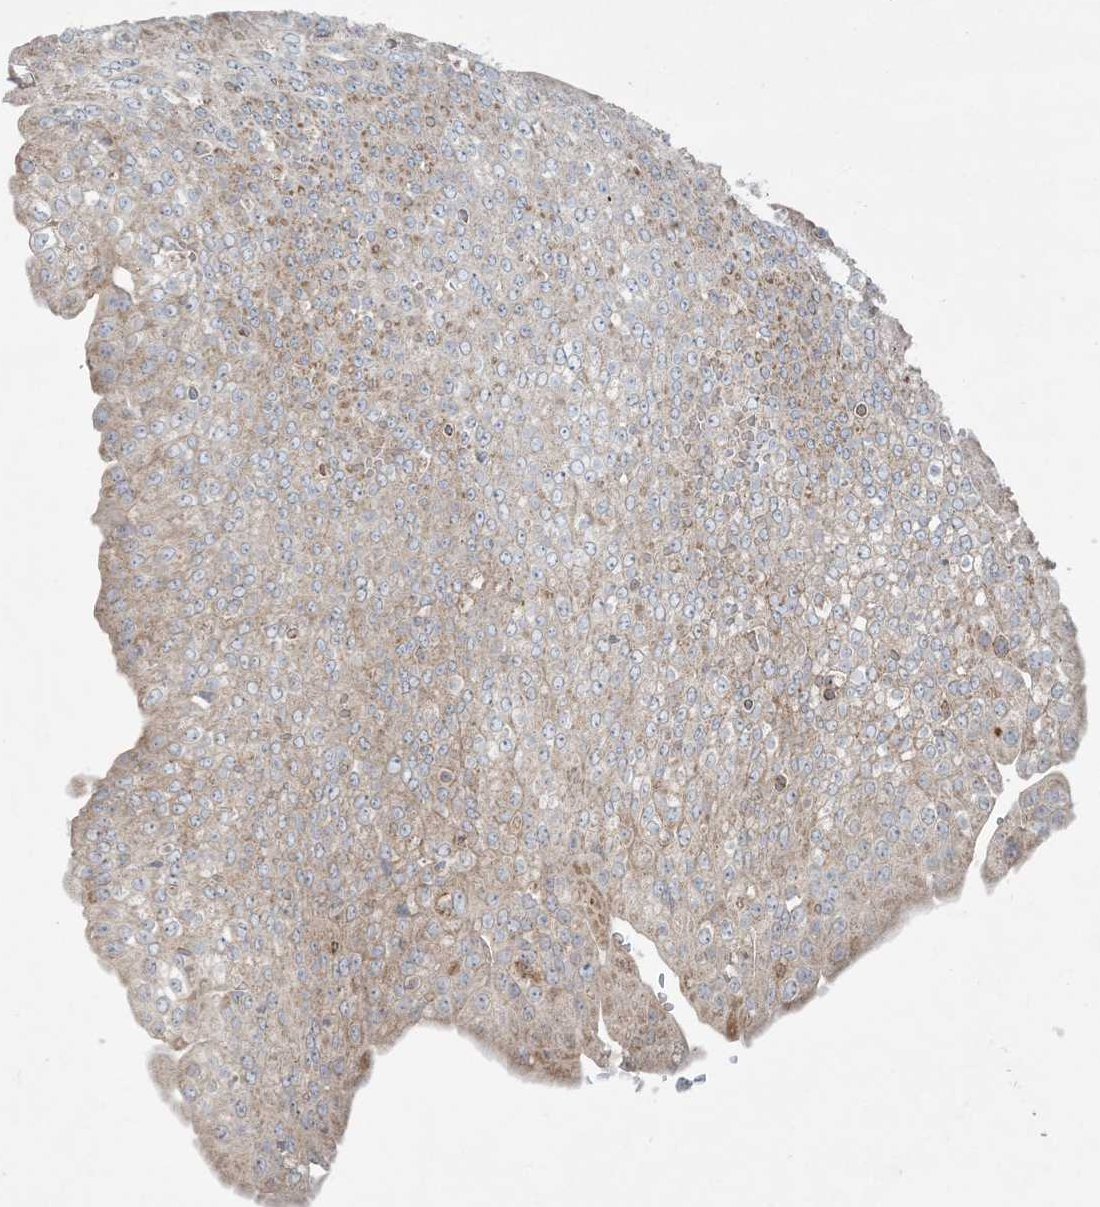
{"staining": {"intensity": "weak", "quantity": "25%-75%", "location": "cytoplasmic/membranous"}, "tissue": "urothelial cancer", "cell_type": "Tumor cells", "image_type": "cancer", "snomed": [{"axis": "morphology", "description": "Urothelial carcinoma, High grade"}, {"axis": "topography", "description": "Urinary bladder"}], "caption": "This histopathology image demonstrates immunohistochemistry (IHC) staining of human urothelial cancer, with low weak cytoplasmic/membranous positivity in about 25%-75% of tumor cells.", "gene": "PPM1F", "patient": {"sex": "female", "age": 79}}